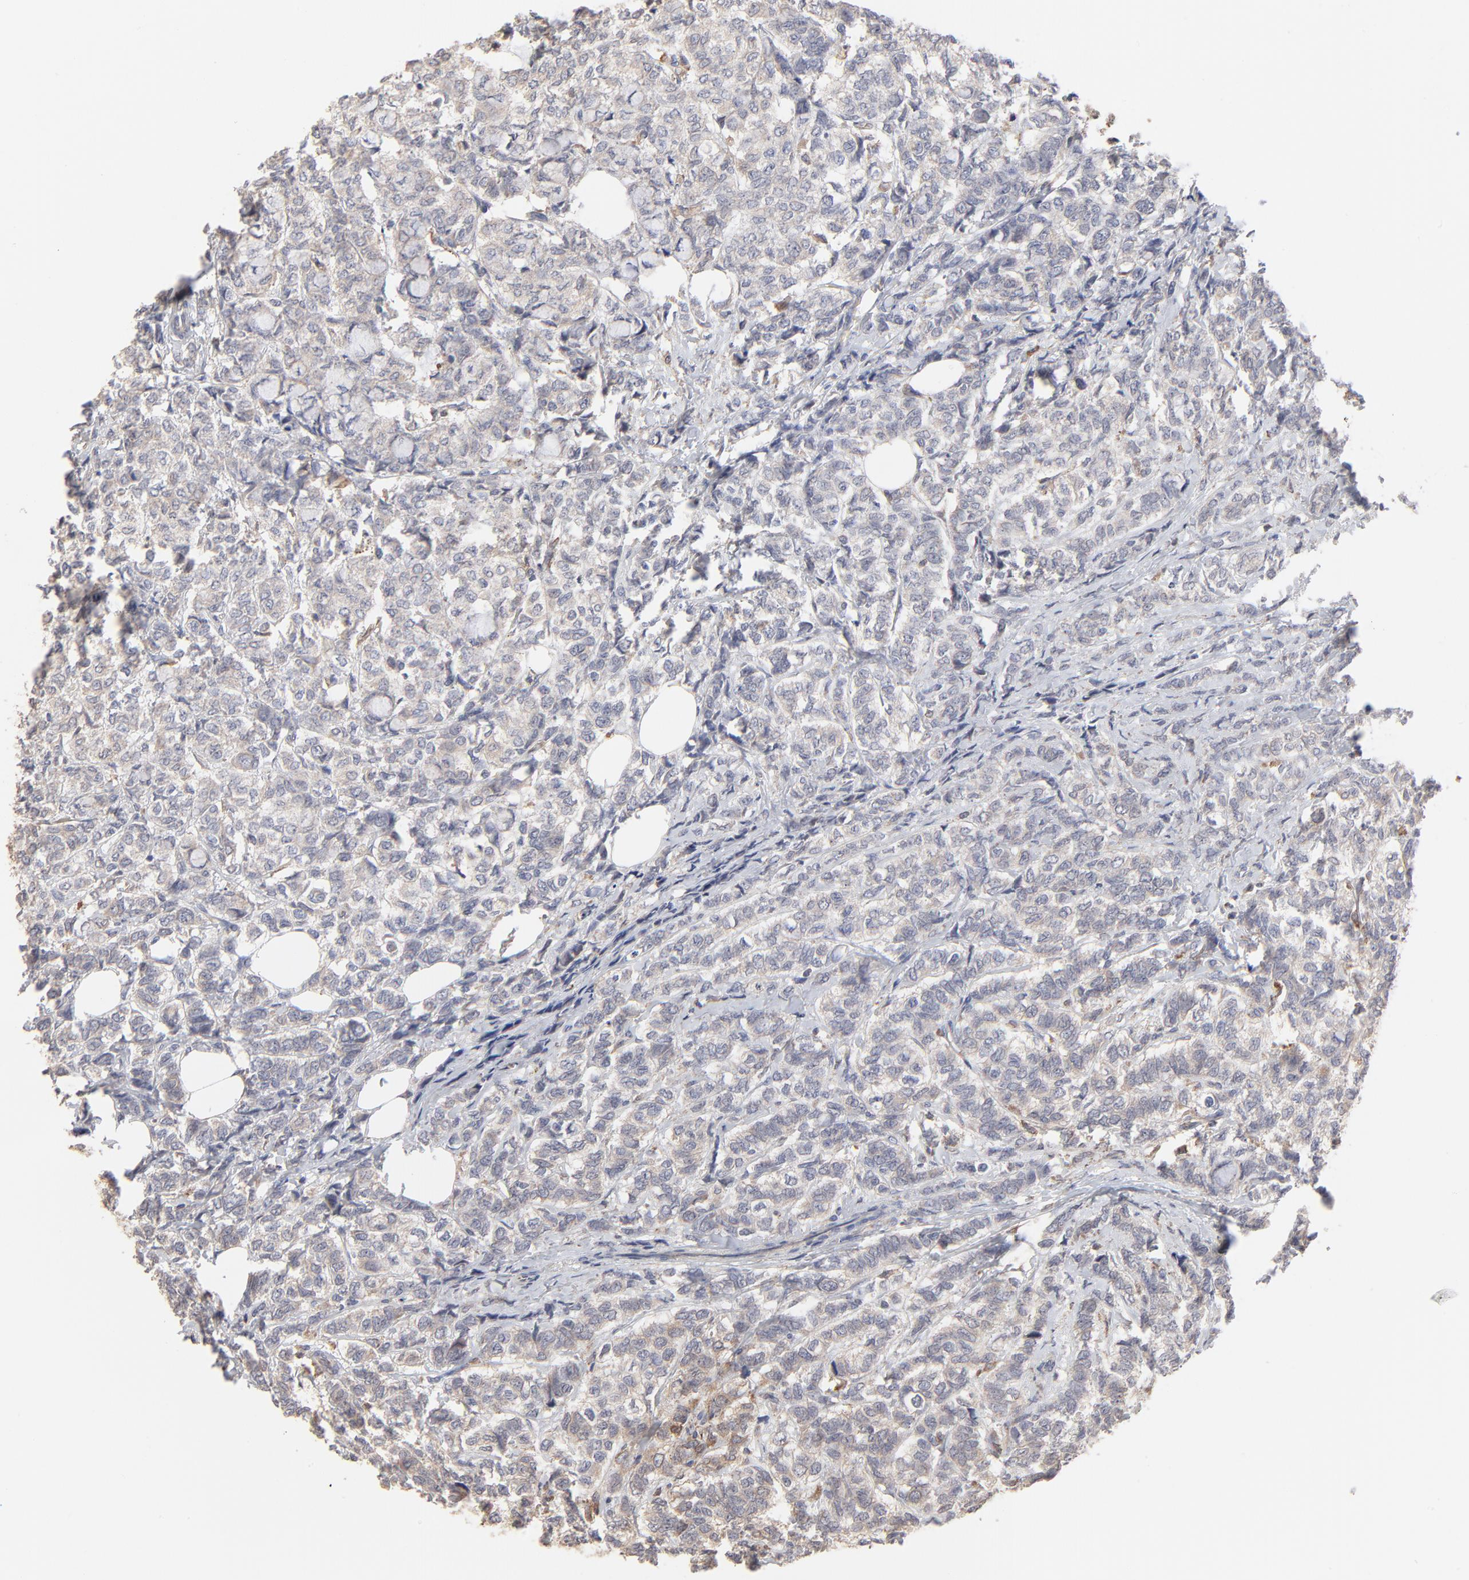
{"staining": {"intensity": "weak", "quantity": "25%-75%", "location": "cytoplasmic/membranous"}, "tissue": "breast cancer", "cell_type": "Tumor cells", "image_type": "cancer", "snomed": [{"axis": "morphology", "description": "Lobular carcinoma"}, {"axis": "topography", "description": "Breast"}], "caption": "The micrograph reveals a brown stain indicating the presence of a protein in the cytoplasmic/membranous of tumor cells in breast cancer (lobular carcinoma).", "gene": "RNF213", "patient": {"sex": "female", "age": 60}}